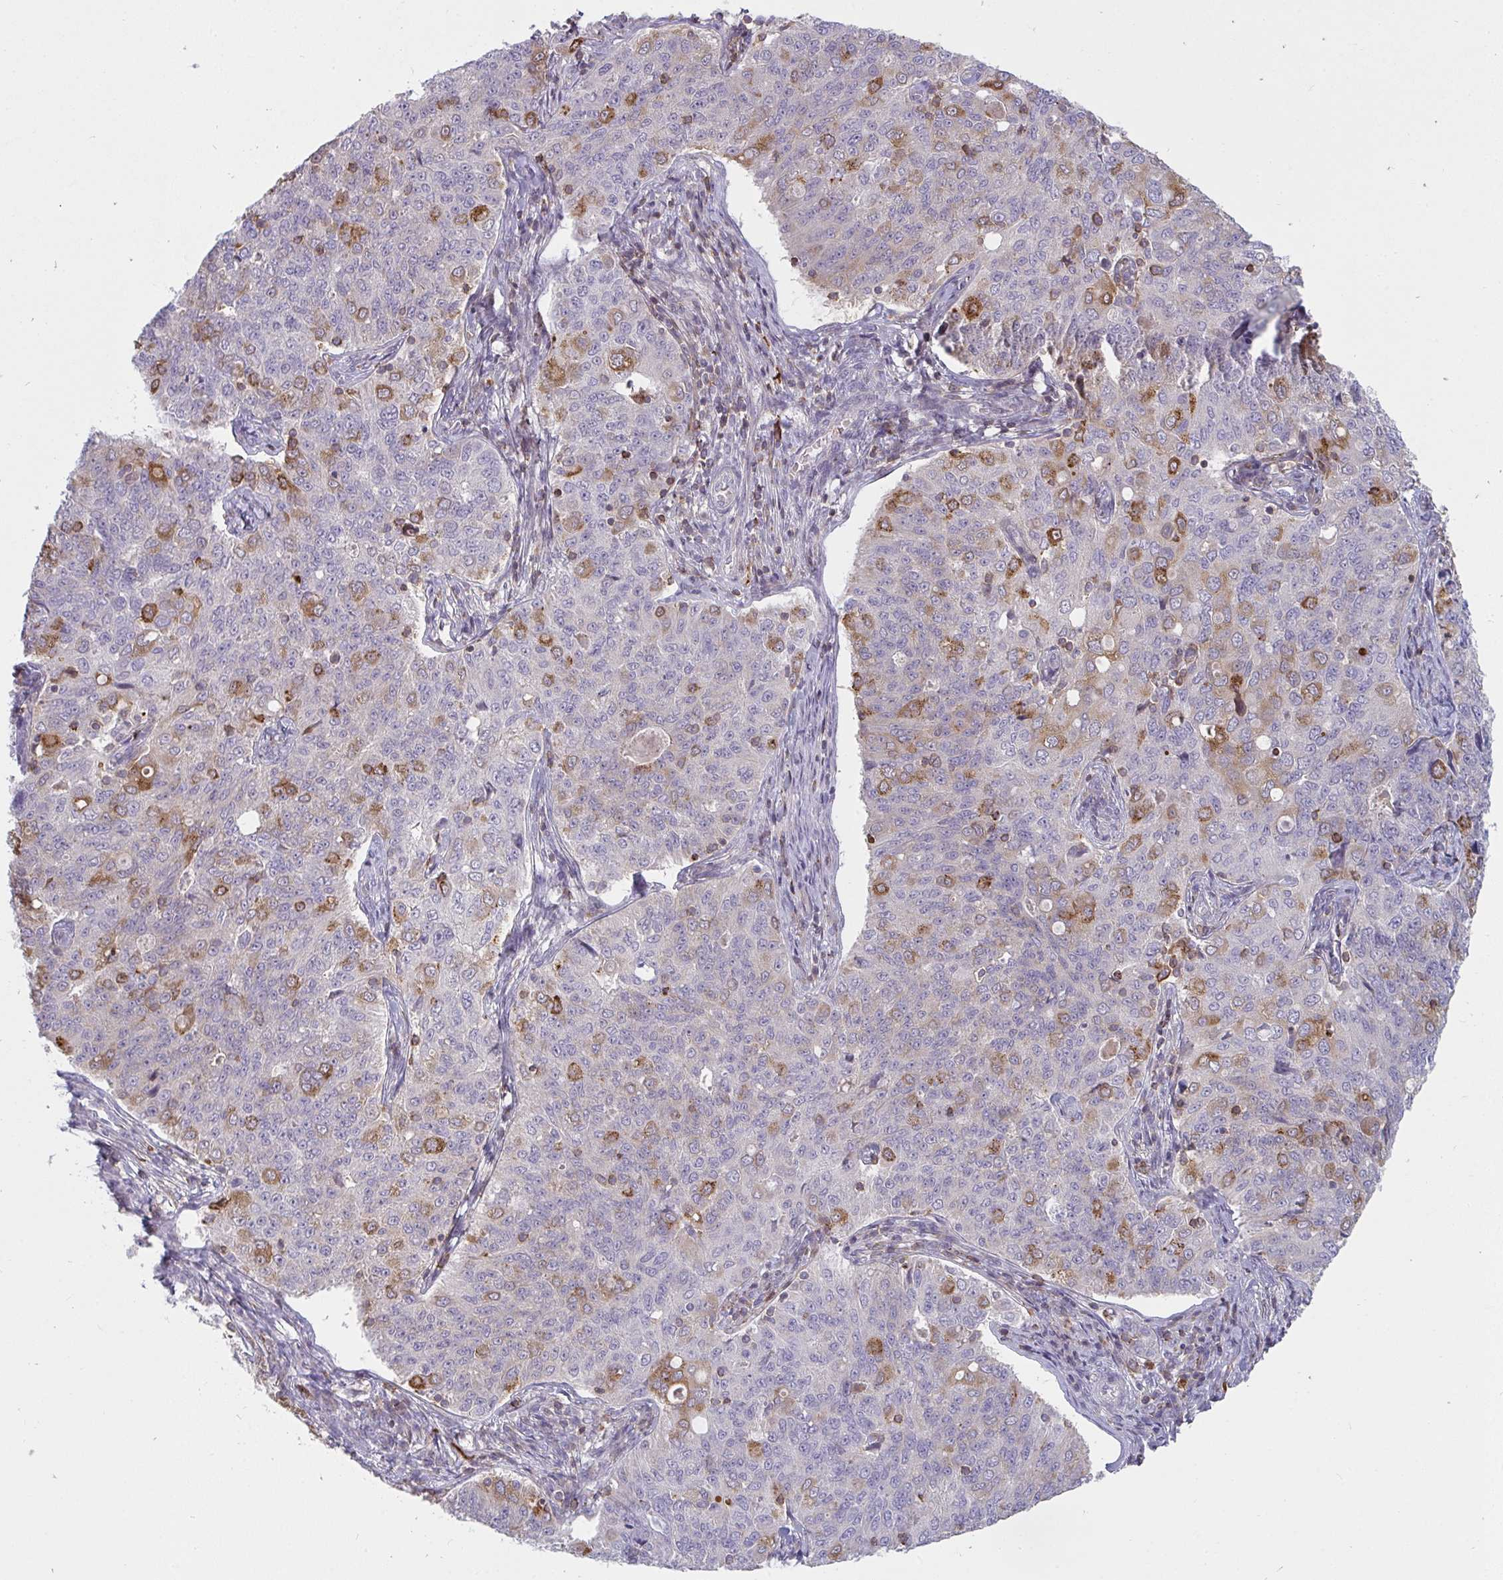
{"staining": {"intensity": "moderate", "quantity": "25%-75%", "location": "cytoplasmic/membranous"}, "tissue": "endometrial cancer", "cell_type": "Tumor cells", "image_type": "cancer", "snomed": [{"axis": "morphology", "description": "Adenocarcinoma, NOS"}, {"axis": "topography", "description": "Endometrium"}], "caption": "Immunohistochemical staining of endometrial adenocarcinoma displays moderate cytoplasmic/membranous protein expression in about 25%-75% of tumor cells.", "gene": "CSF3R", "patient": {"sex": "female", "age": 43}}